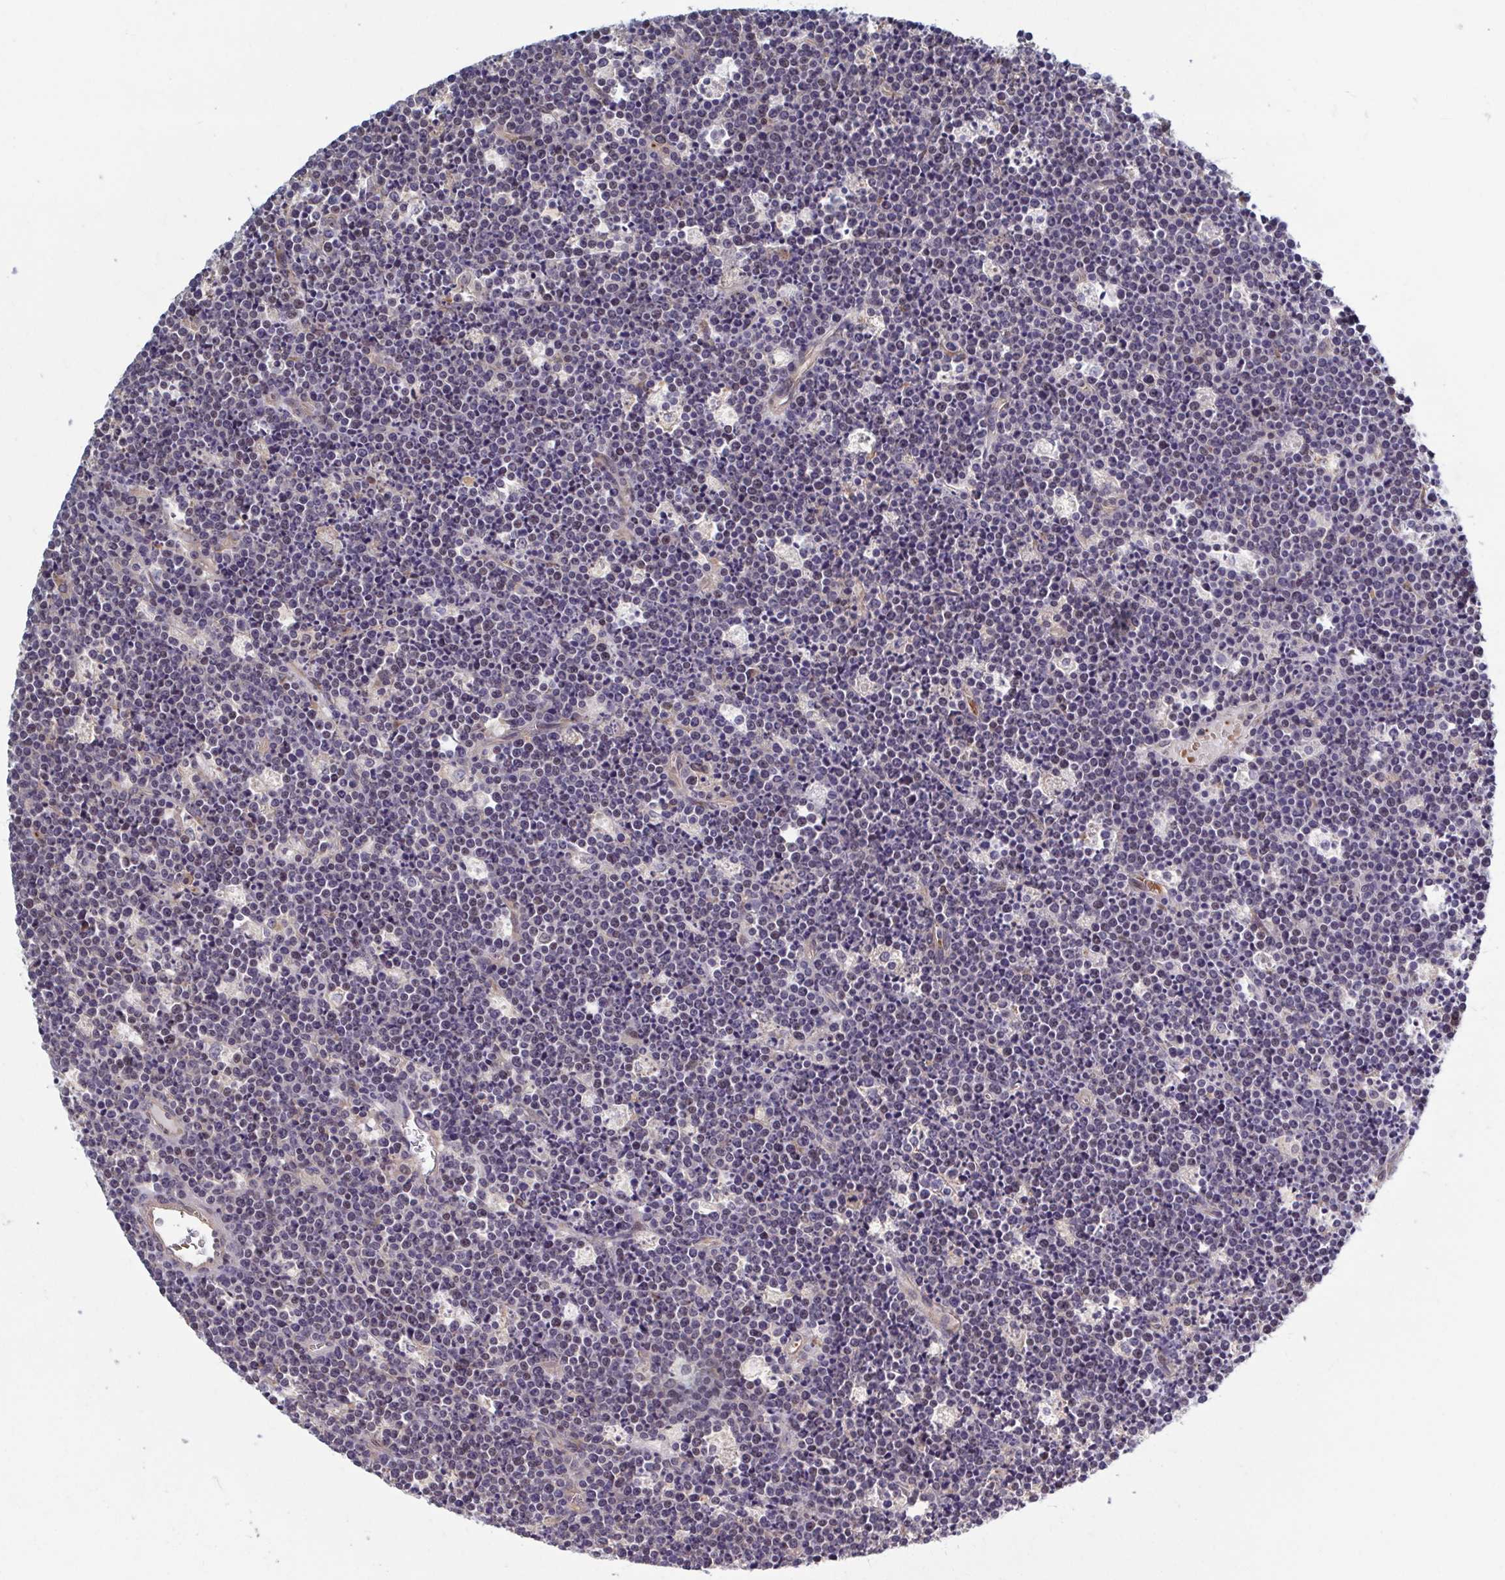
{"staining": {"intensity": "negative", "quantity": "none", "location": "none"}, "tissue": "lymphoma", "cell_type": "Tumor cells", "image_type": "cancer", "snomed": [{"axis": "morphology", "description": "Malignant lymphoma, non-Hodgkin's type, High grade"}, {"axis": "topography", "description": "Ovary"}], "caption": "DAB (3,3'-diaminobenzidine) immunohistochemical staining of high-grade malignant lymphoma, non-Hodgkin's type reveals no significant expression in tumor cells.", "gene": "LRRC38", "patient": {"sex": "female", "age": 56}}